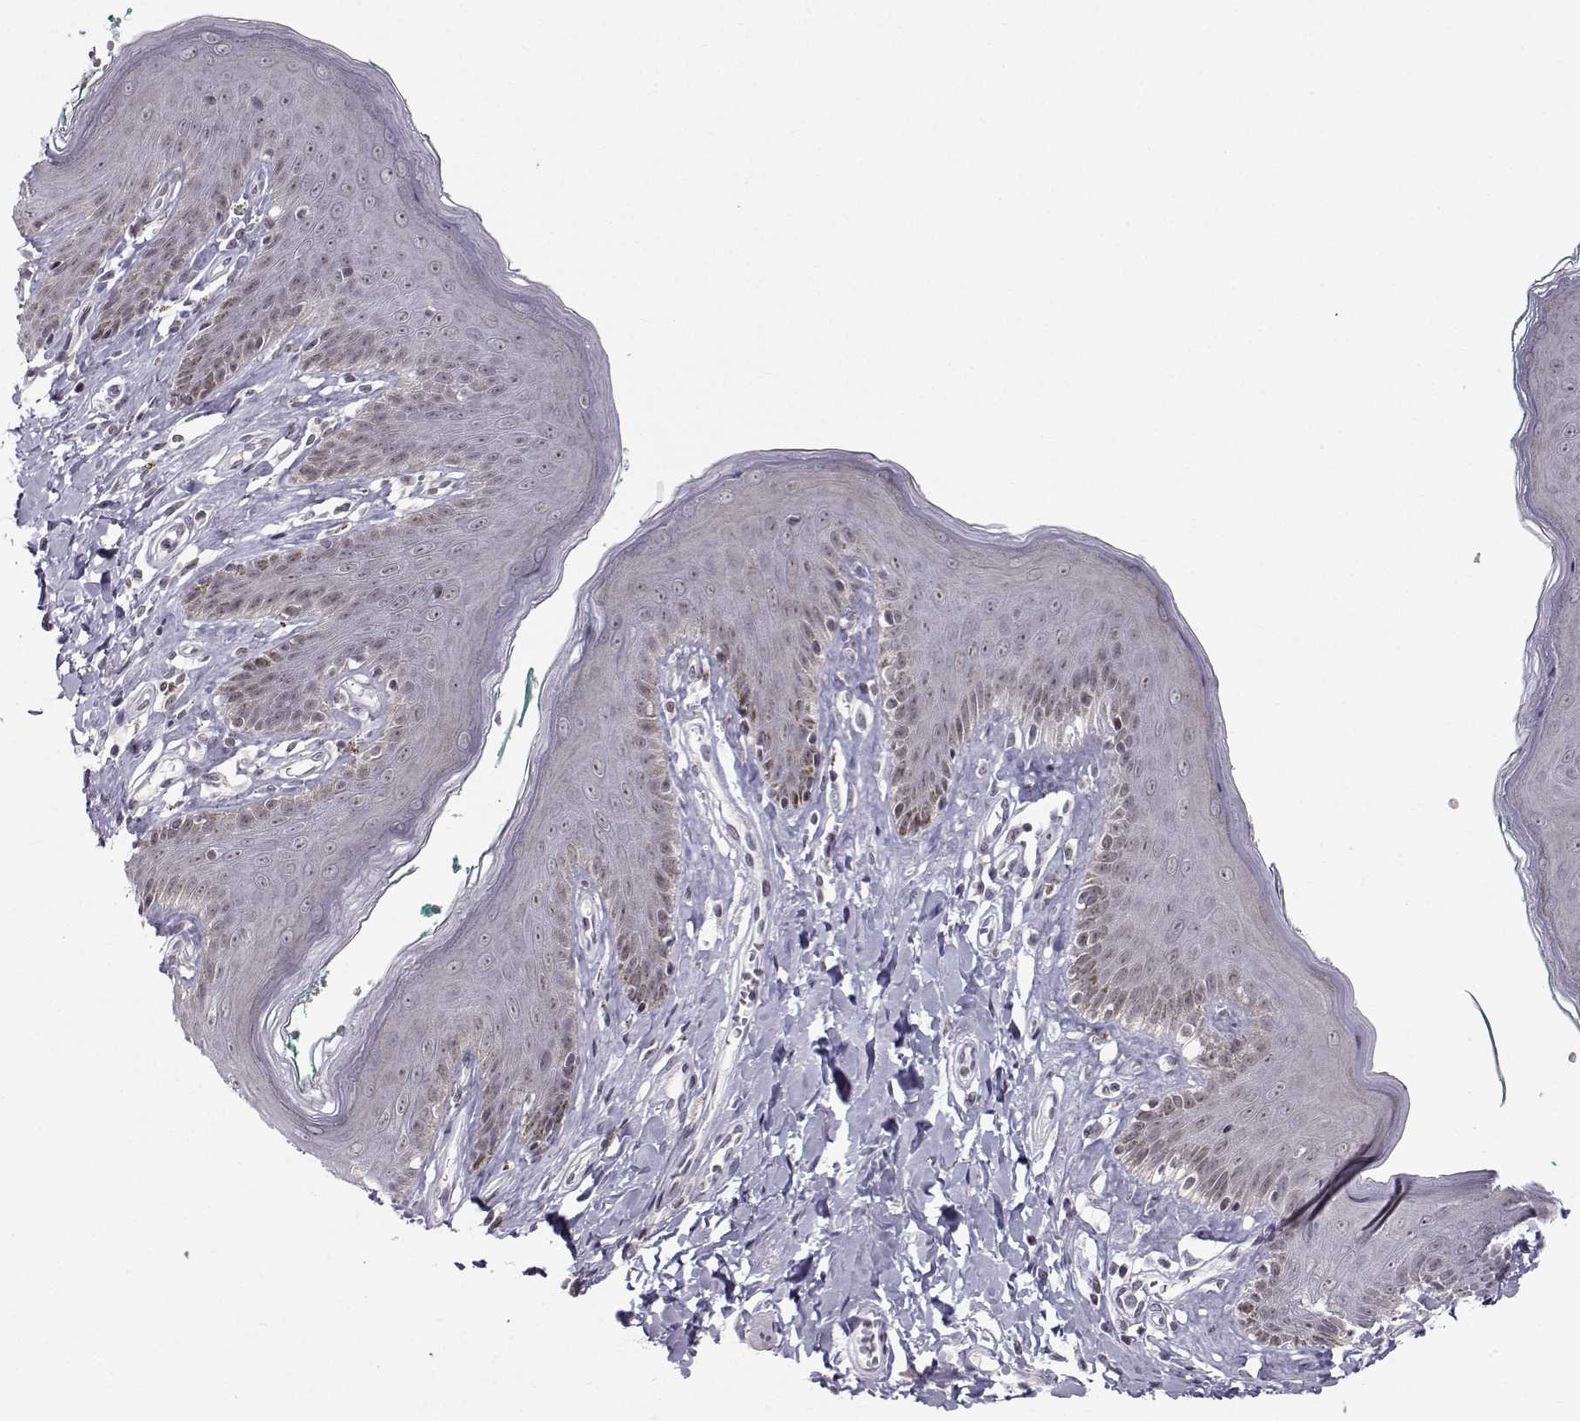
{"staining": {"intensity": "negative", "quantity": "none", "location": "none"}, "tissue": "skin", "cell_type": "Epidermal cells", "image_type": "normal", "snomed": [{"axis": "morphology", "description": "Normal tissue, NOS"}, {"axis": "topography", "description": "Vulva"}], "caption": "Human skin stained for a protein using immunohistochemistry demonstrates no staining in epidermal cells.", "gene": "MARCHF4", "patient": {"sex": "female", "age": 66}}